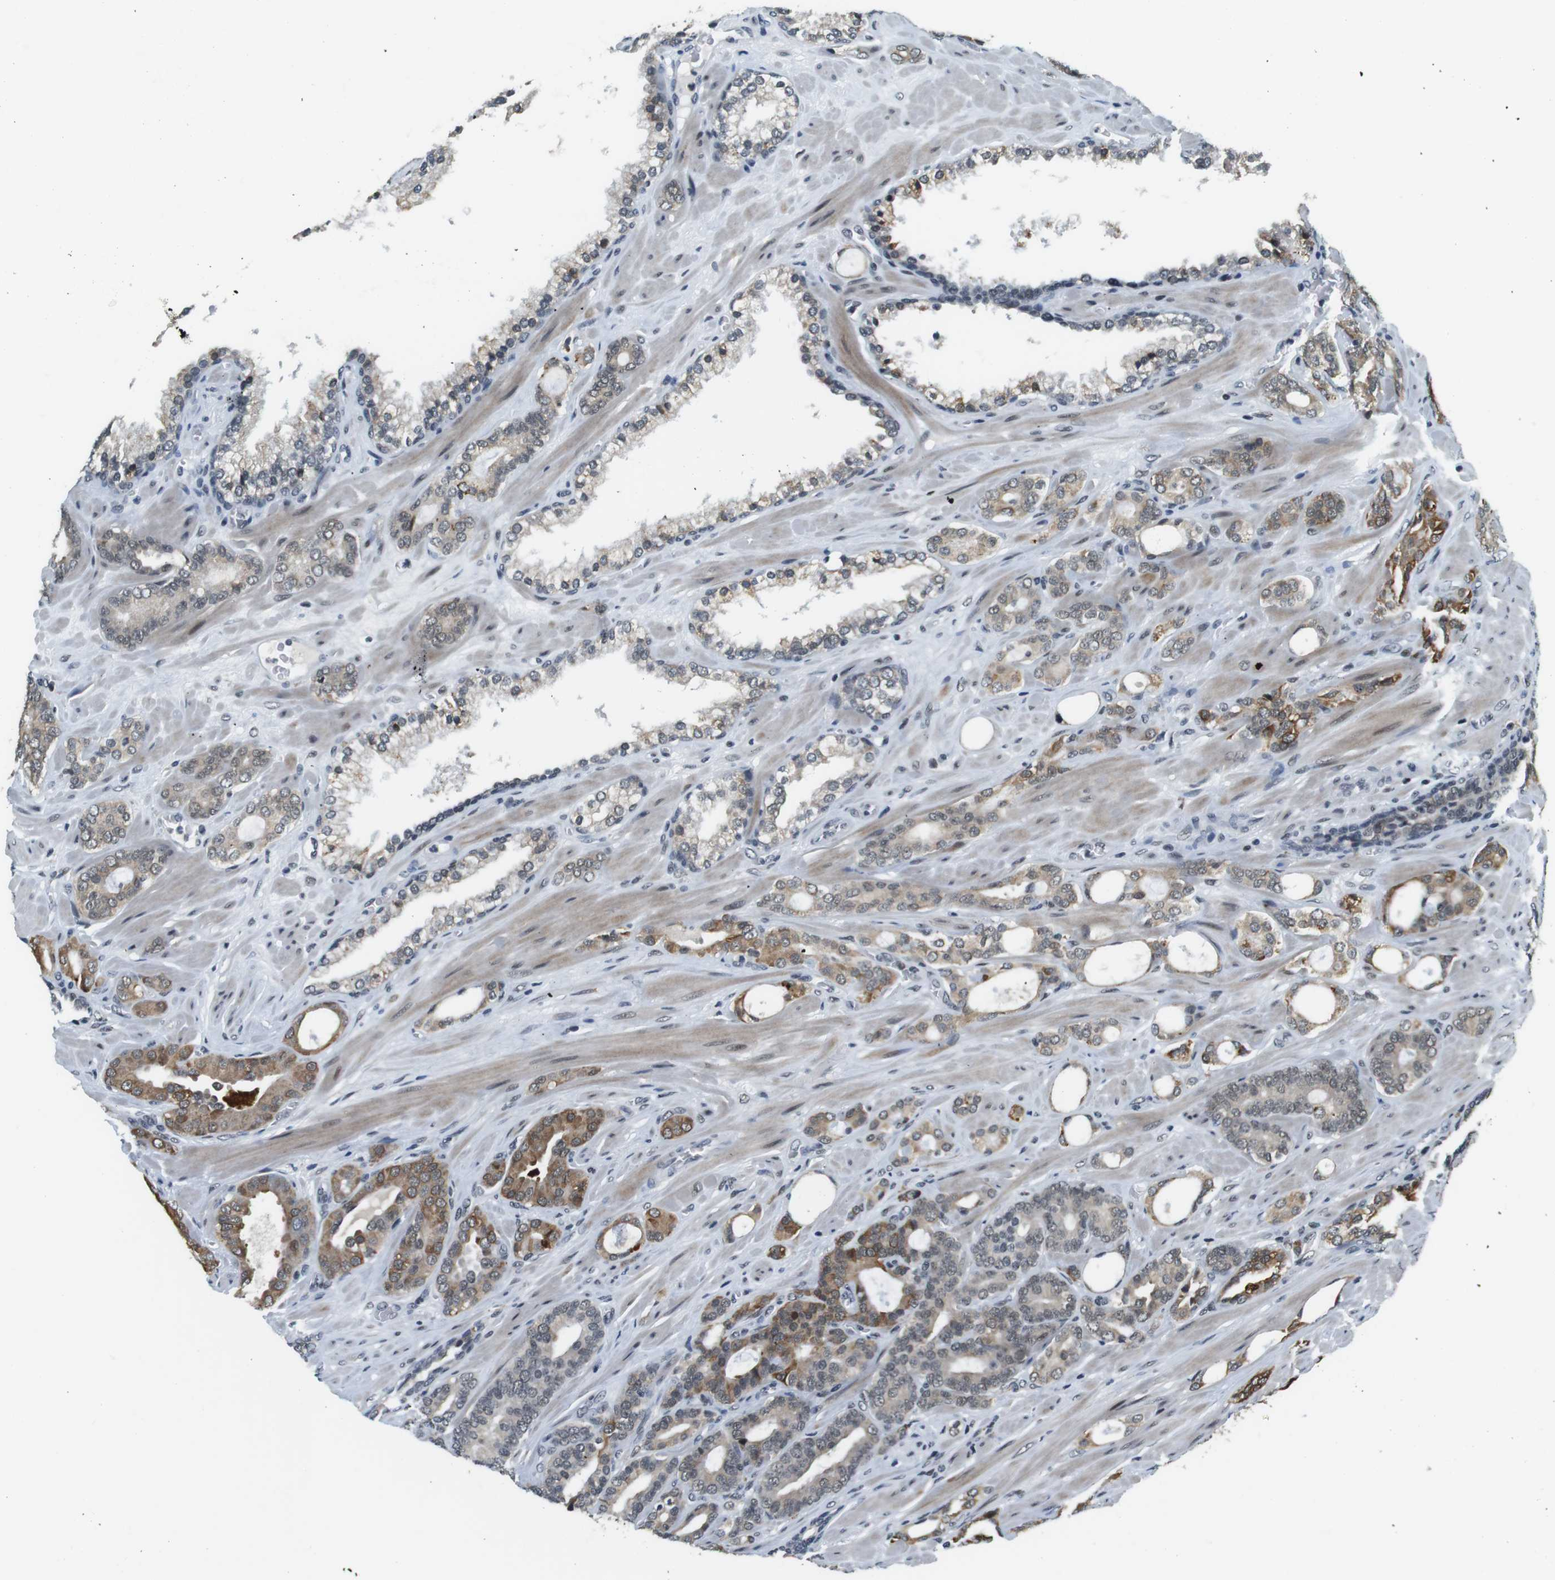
{"staining": {"intensity": "weak", "quantity": "25%-75%", "location": "nuclear"}, "tissue": "prostate cancer", "cell_type": "Tumor cells", "image_type": "cancer", "snomed": [{"axis": "morphology", "description": "Adenocarcinoma, Low grade"}, {"axis": "topography", "description": "Prostate"}], "caption": "The immunohistochemical stain shows weak nuclear positivity in tumor cells of prostate cancer (adenocarcinoma (low-grade)) tissue.", "gene": "RNF38", "patient": {"sex": "male", "age": 63}}